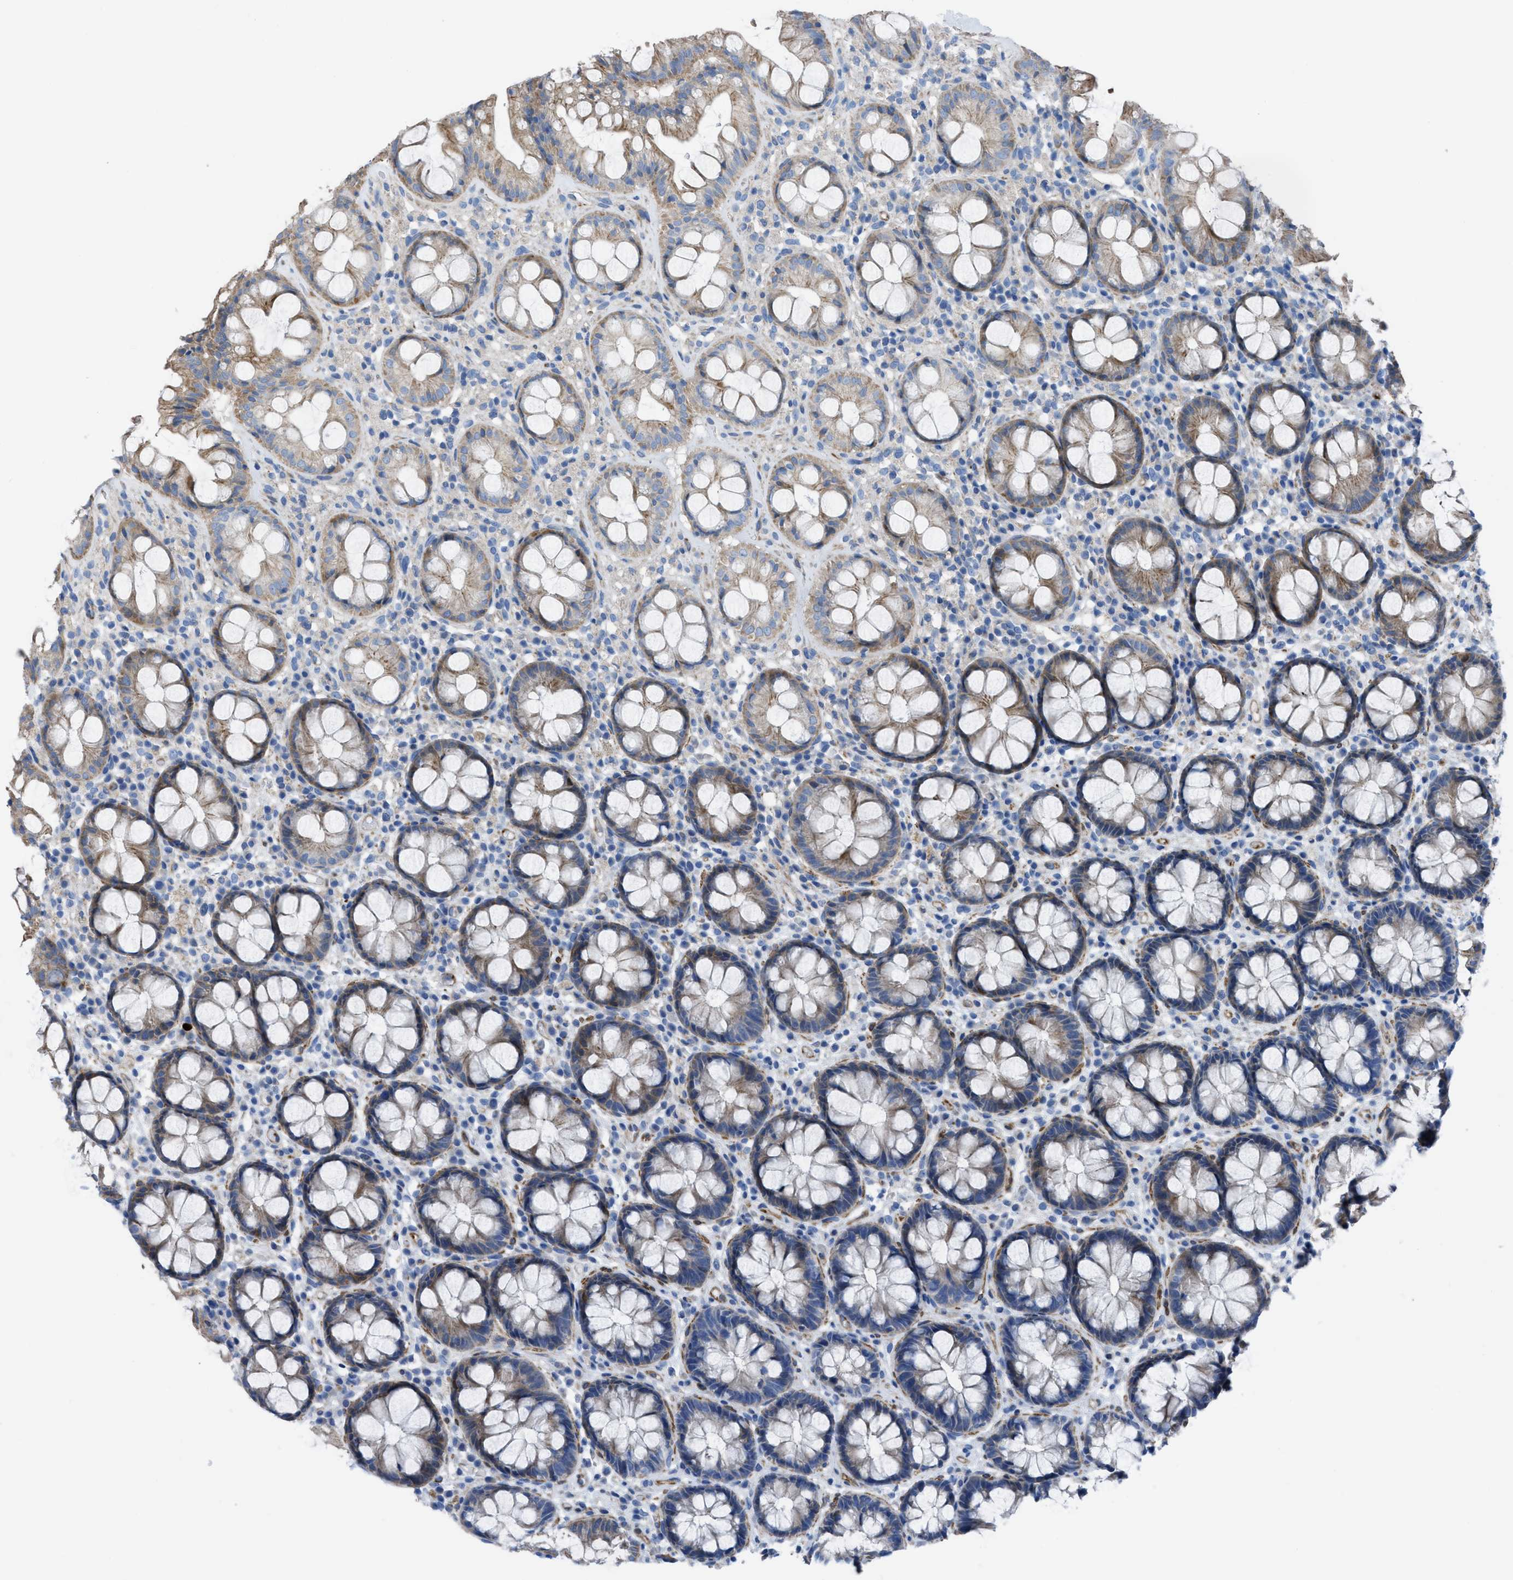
{"staining": {"intensity": "moderate", "quantity": "25%-75%", "location": "cytoplasmic/membranous"}, "tissue": "rectum", "cell_type": "Glandular cells", "image_type": "normal", "snomed": [{"axis": "morphology", "description": "Normal tissue, NOS"}, {"axis": "topography", "description": "Rectum"}], "caption": "A high-resolution micrograph shows IHC staining of normal rectum, which exhibits moderate cytoplasmic/membranous staining in about 25%-75% of glandular cells. Nuclei are stained in blue.", "gene": "KCNH7", "patient": {"sex": "male", "age": 64}}